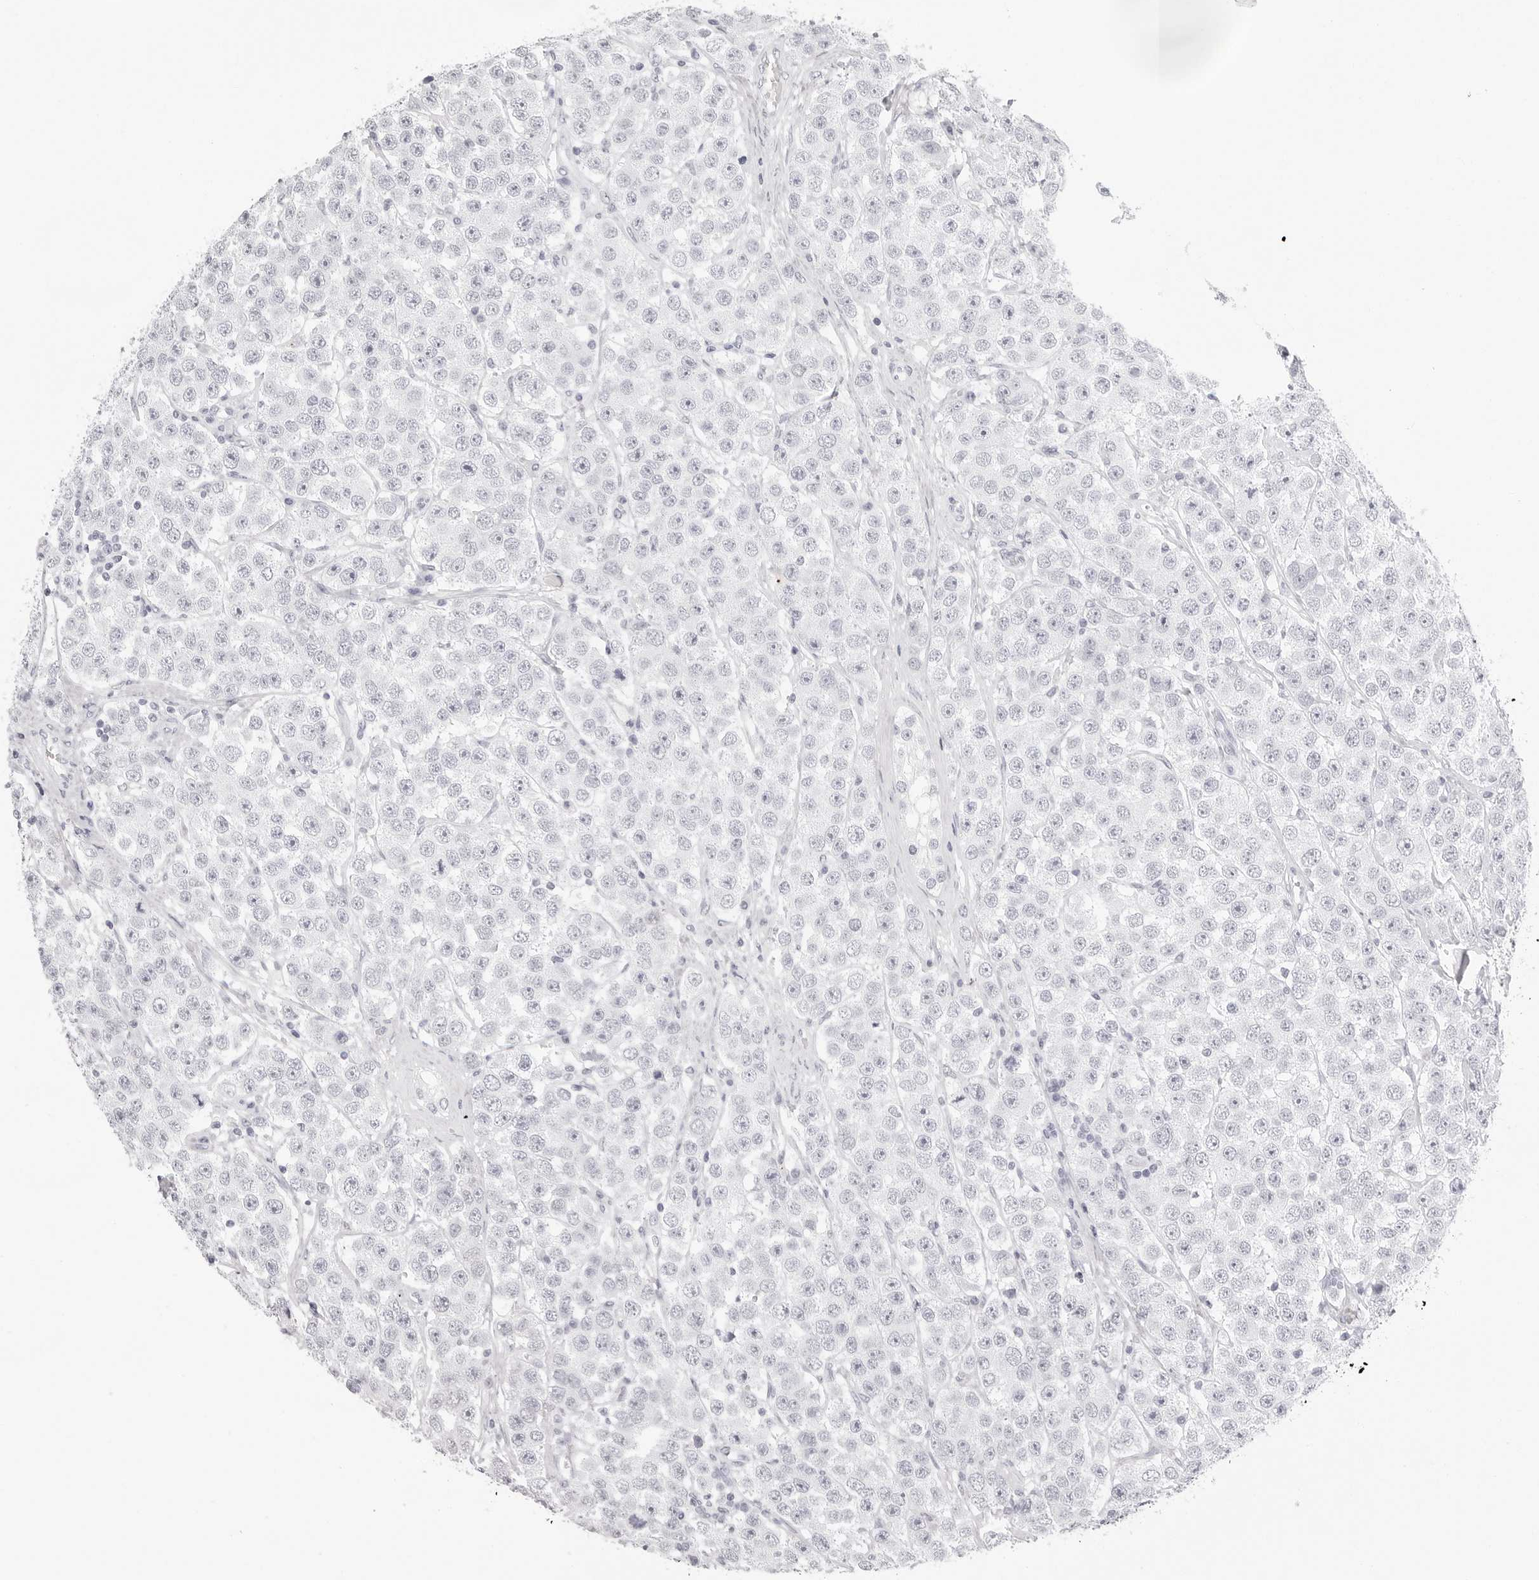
{"staining": {"intensity": "negative", "quantity": "none", "location": "none"}, "tissue": "testis cancer", "cell_type": "Tumor cells", "image_type": "cancer", "snomed": [{"axis": "morphology", "description": "Seminoma, NOS"}, {"axis": "topography", "description": "Testis"}], "caption": "The IHC micrograph has no significant expression in tumor cells of testis cancer tissue.", "gene": "CST5", "patient": {"sex": "male", "age": 28}}